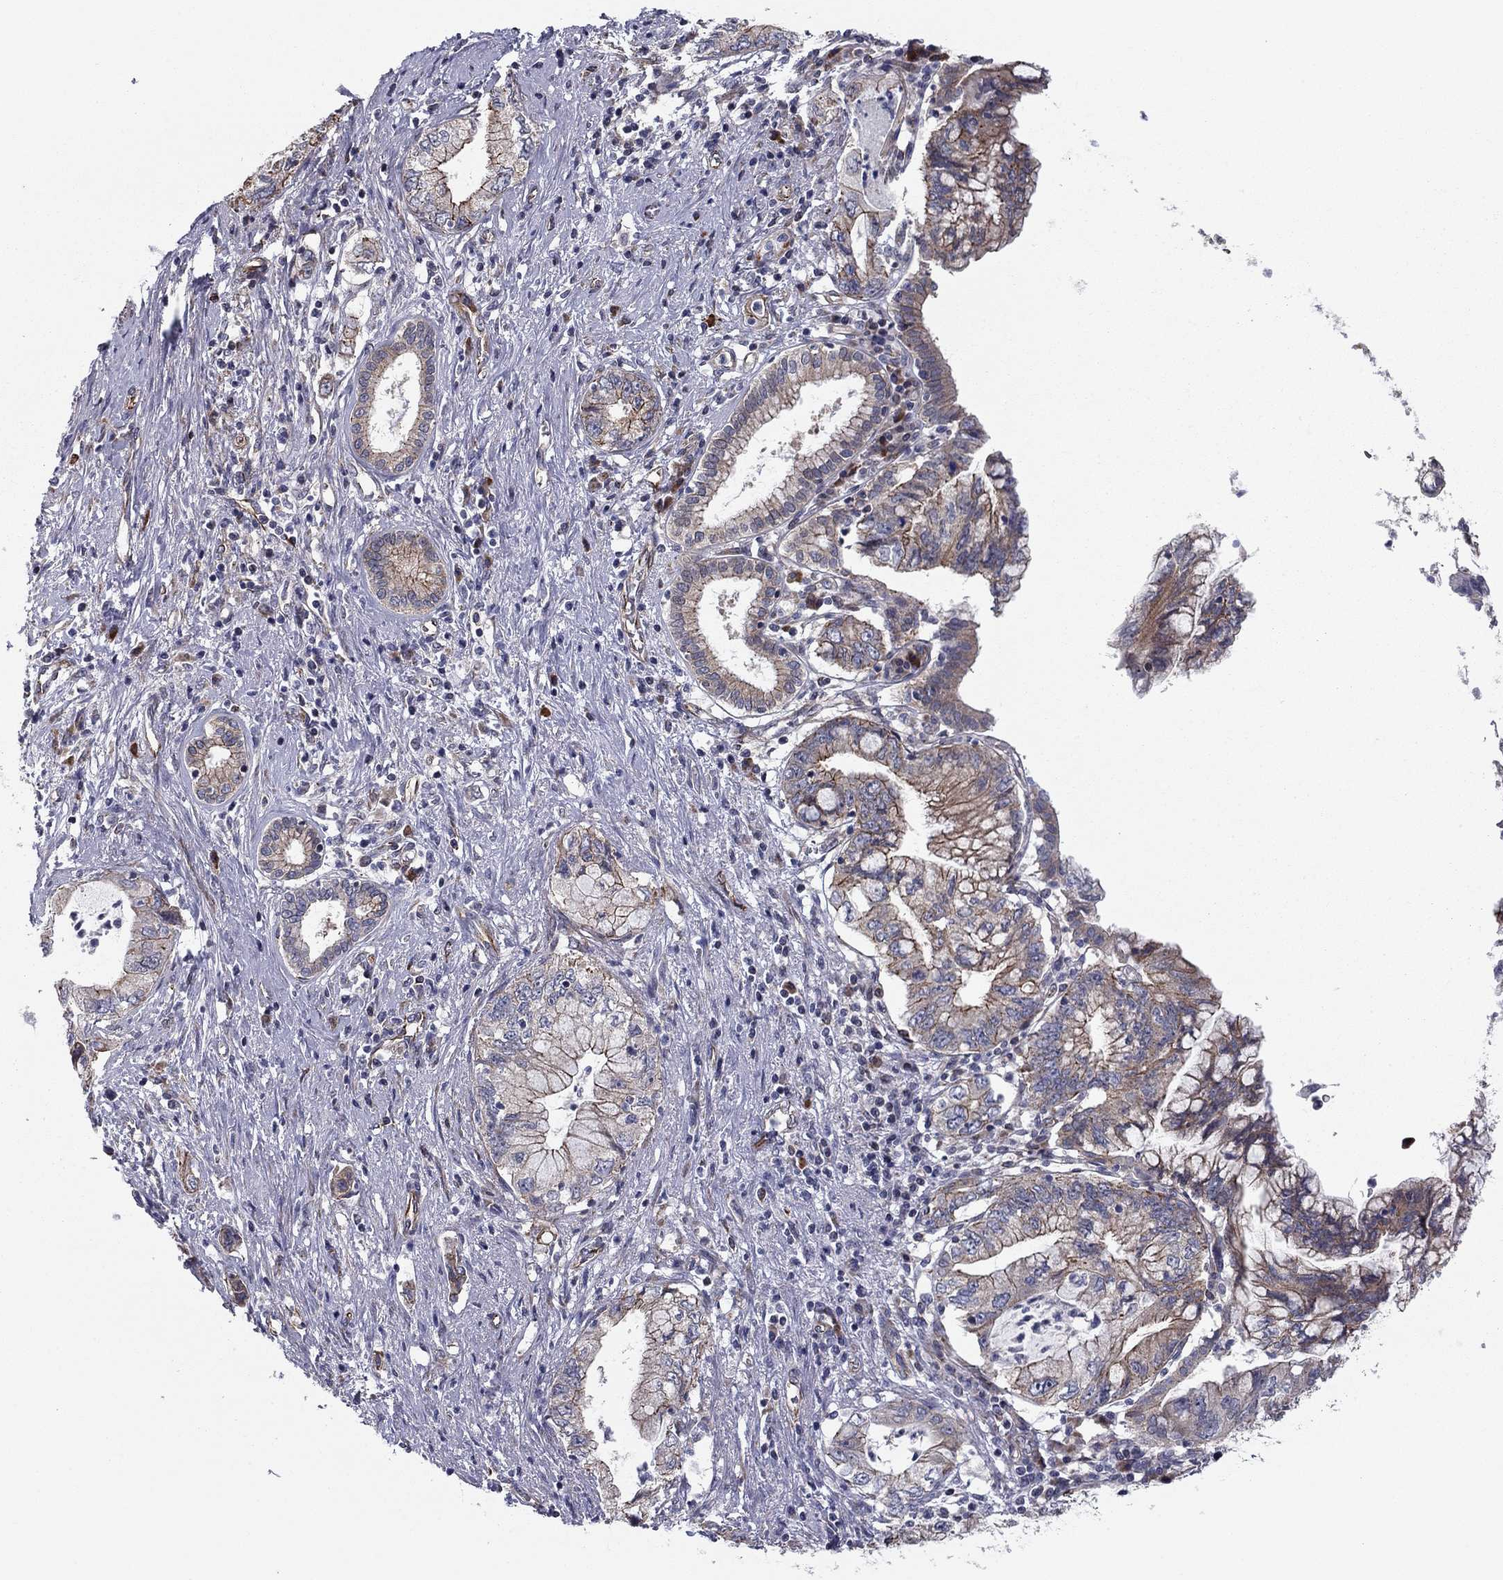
{"staining": {"intensity": "weak", "quantity": "<25%", "location": "cytoplasmic/membranous"}, "tissue": "pancreatic cancer", "cell_type": "Tumor cells", "image_type": "cancer", "snomed": [{"axis": "morphology", "description": "Adenocarcinoma, NOS"}, {"axis": "topography", "description": "Pancreas"}], "caption": "Immunohistochemistry (IHC) image of pancreatic cancer (adenocarcinoma) stained for a protein (brown), which shows no positivity in tumor cells.", "gene": "CLSTN1", "patient": {"sex": "female", "age": 73}}